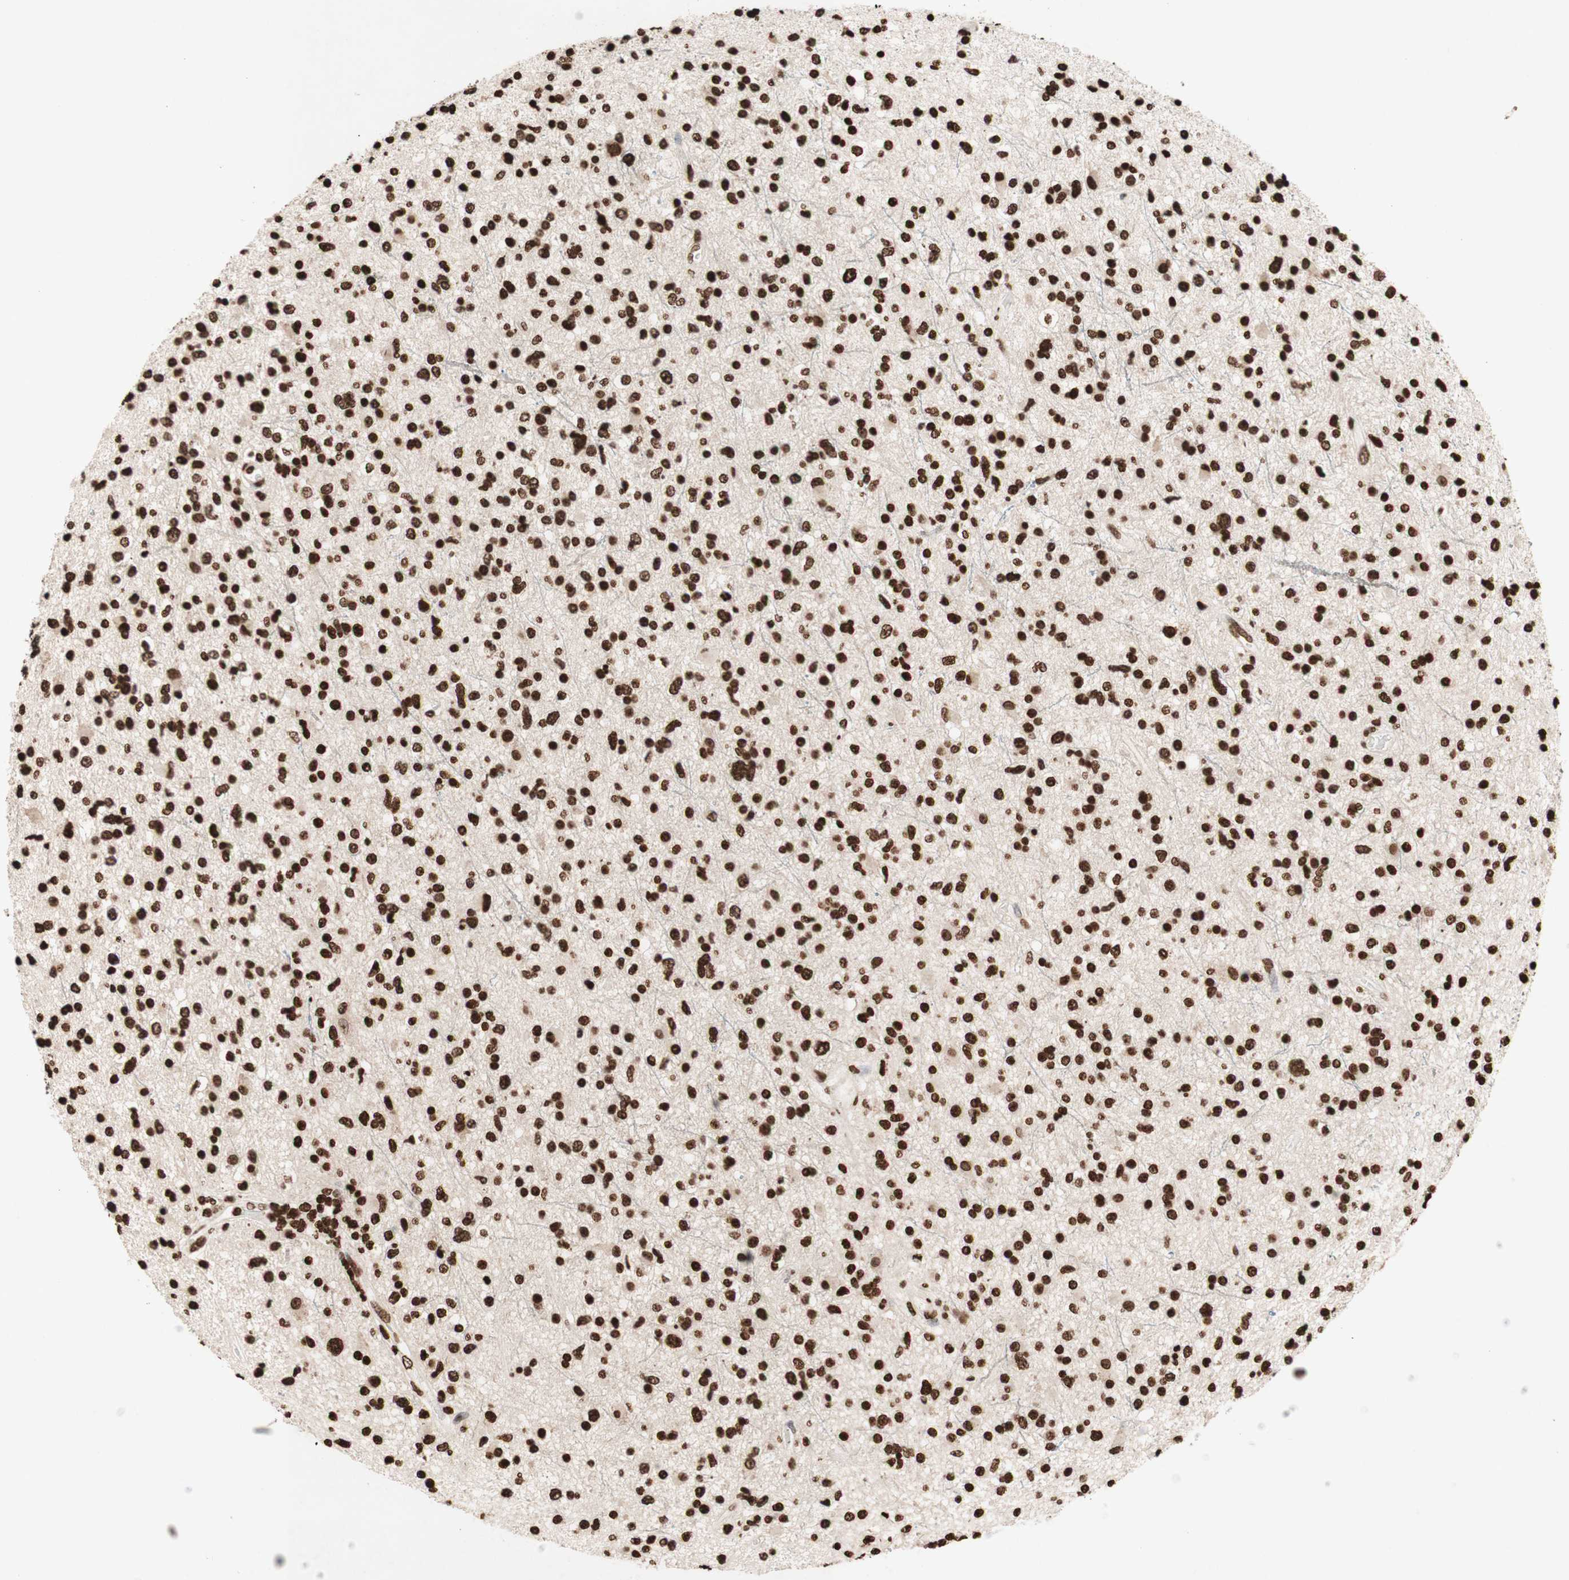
{"staining": {"intensity": "strong", "quantity": ">75%", "location": "nuclear"}, "tissue": "glioma", "cell_type": "Tumor cells", "image_type": "cancer", "snomed": [{"axis": "morphology", "description": "Glioma, malignant, High grade"}, {"axis": "topography", "description": "Brain"}], "caption": "DAB immunohistochemical staining of high-grade glioma (malignant) exhibits strong nuclear protein staining in approximately >75% of tumor cells. (DAB IHC with brightfield microscopy, high magnification).", "gene": "NCOA3", "patient": {"sex": "male", "age": 33}}